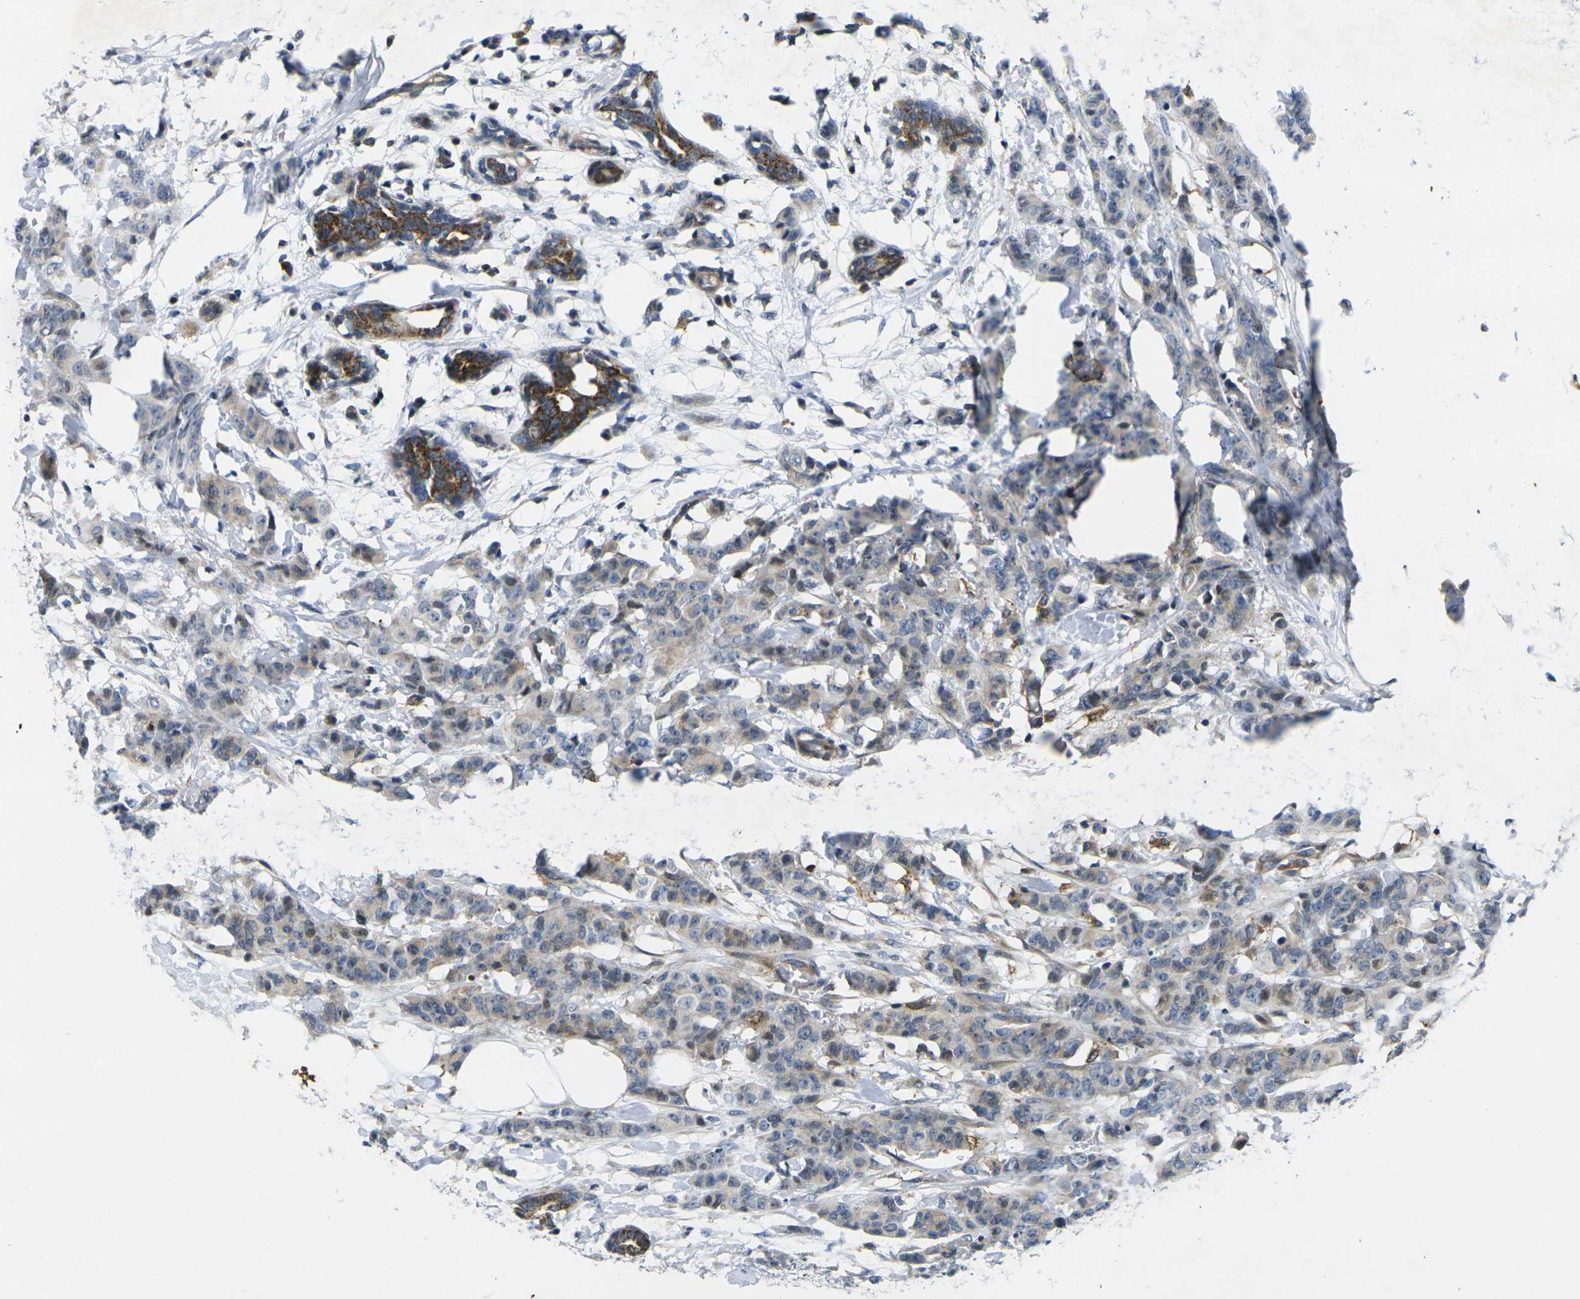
{"staining": {"intensity": "weak", "quantity": ">75%", "location": "cytoplasmic/membranous"}, "tissue": "breast cancer", "cell_type": "Tumor cells", "image_type": "cancer", "snomed": [{"axis": "morphology", "description": "Normal tissue, NOS"}, {"axis": "morphology", "description": "Duct carcinoma"}, {"axis": "topography", "description": "Breast"}], "caption": "Human intraductal carcinoma (breast) stained for a protein (brown) demonstrates weak cytoplasmic/membranous positive expression in approximately >75% of tumor cells.", "gene": "ROBO2", "patient": {"sex": "female", "age": 40}}